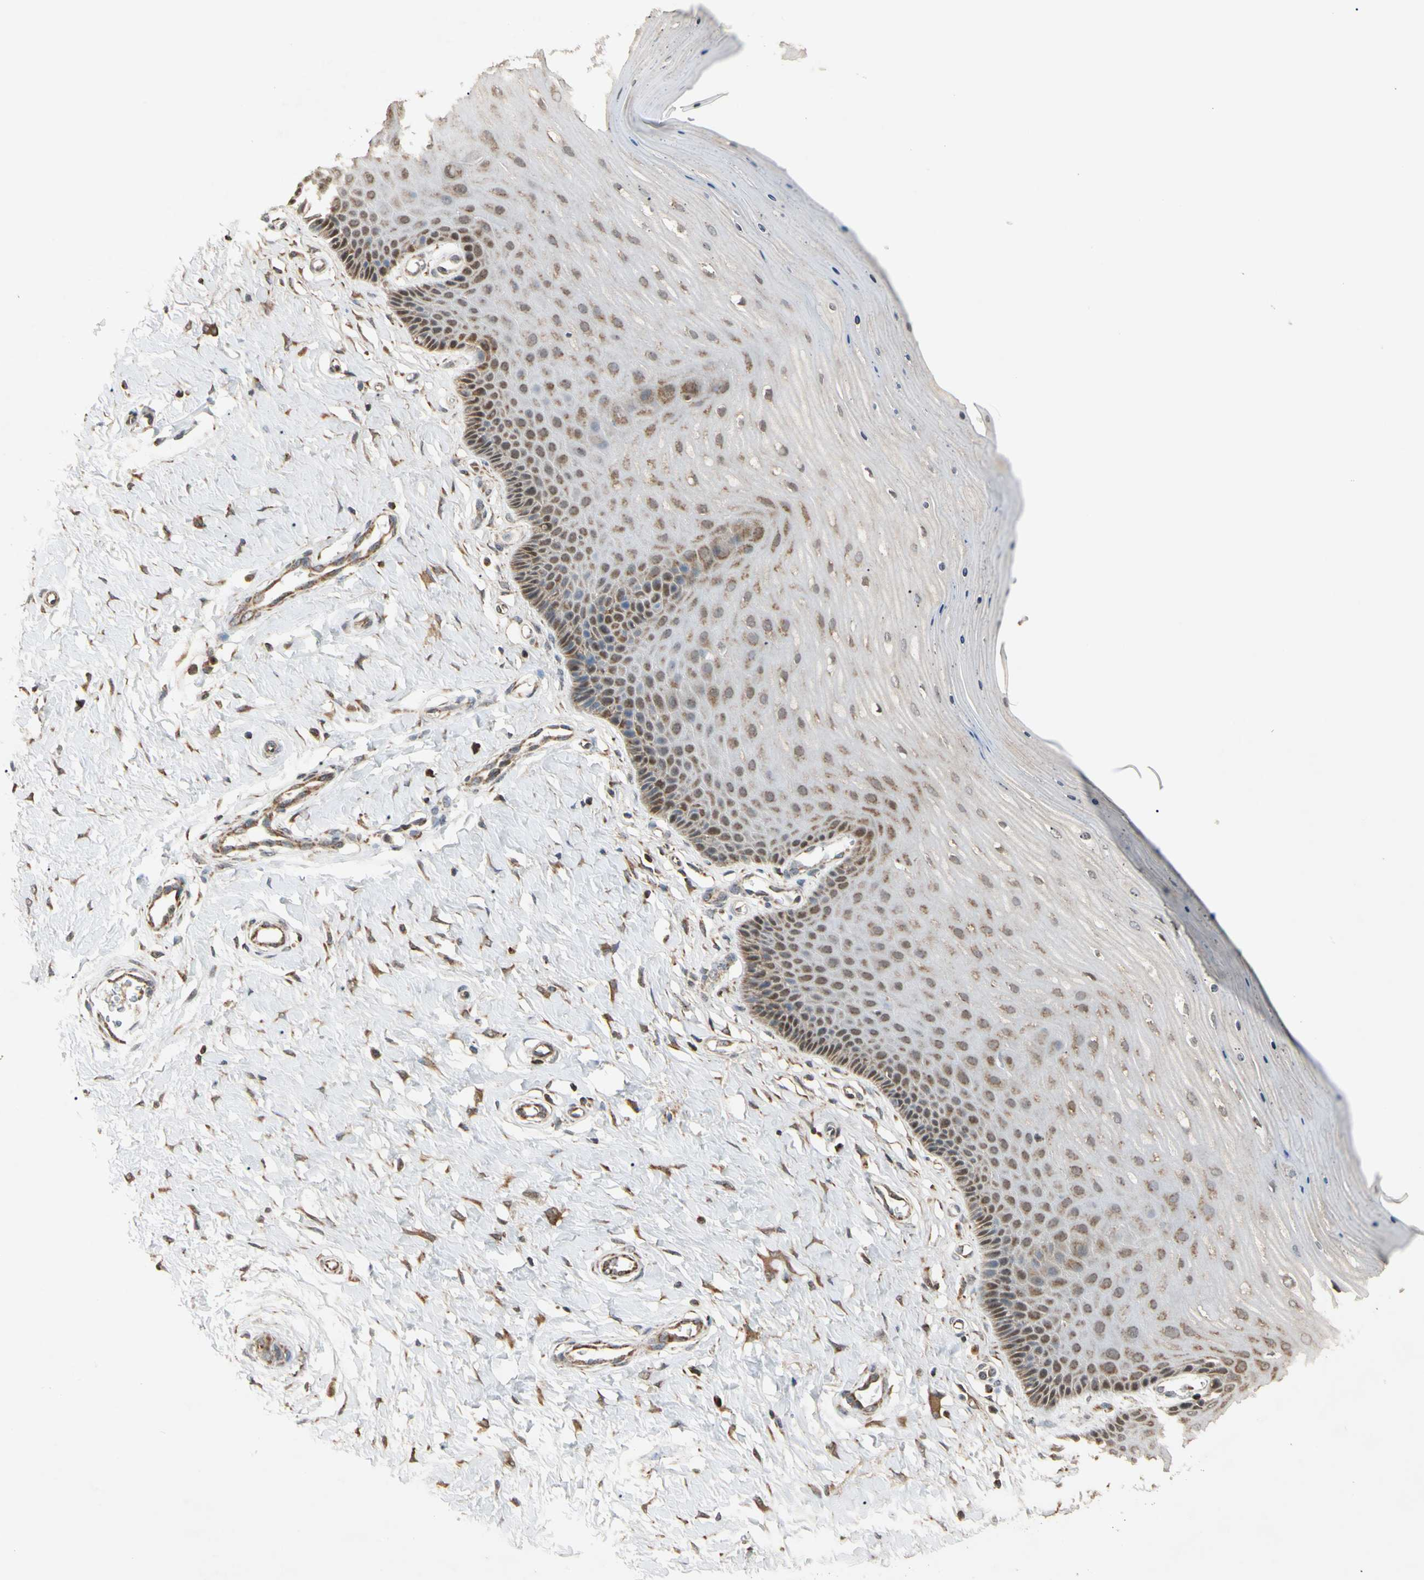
{"staining": {"intensity": "moderate", "quantity": ">75%", "location": "cytoplasmic/membranous,nuclear"}, "tissue": "cervix", "cell_type": "Glandular cells", "image_type": "normal", "snomed": [{"axis": "morphology", "description": "Normal tissue, NOS"}, {"axis": "topography", "description": "Cervix"}], "caption": "IHC staining of benign cervix, which demonstrates medium levels of moderate cytoplasmic/membranous,nuclear positivity in about >75% of glandular cells indicating moderate cytoplasmic/membranous,nuclear protein positivity. The staining was performed using DAB (3,3'-diaminobenzidine) (brown) for protein detection and nuclei were counterstained in hematoxylin (blue).", "gene": "PRDX5", "patient": {"sex": "female", "age": 55}}